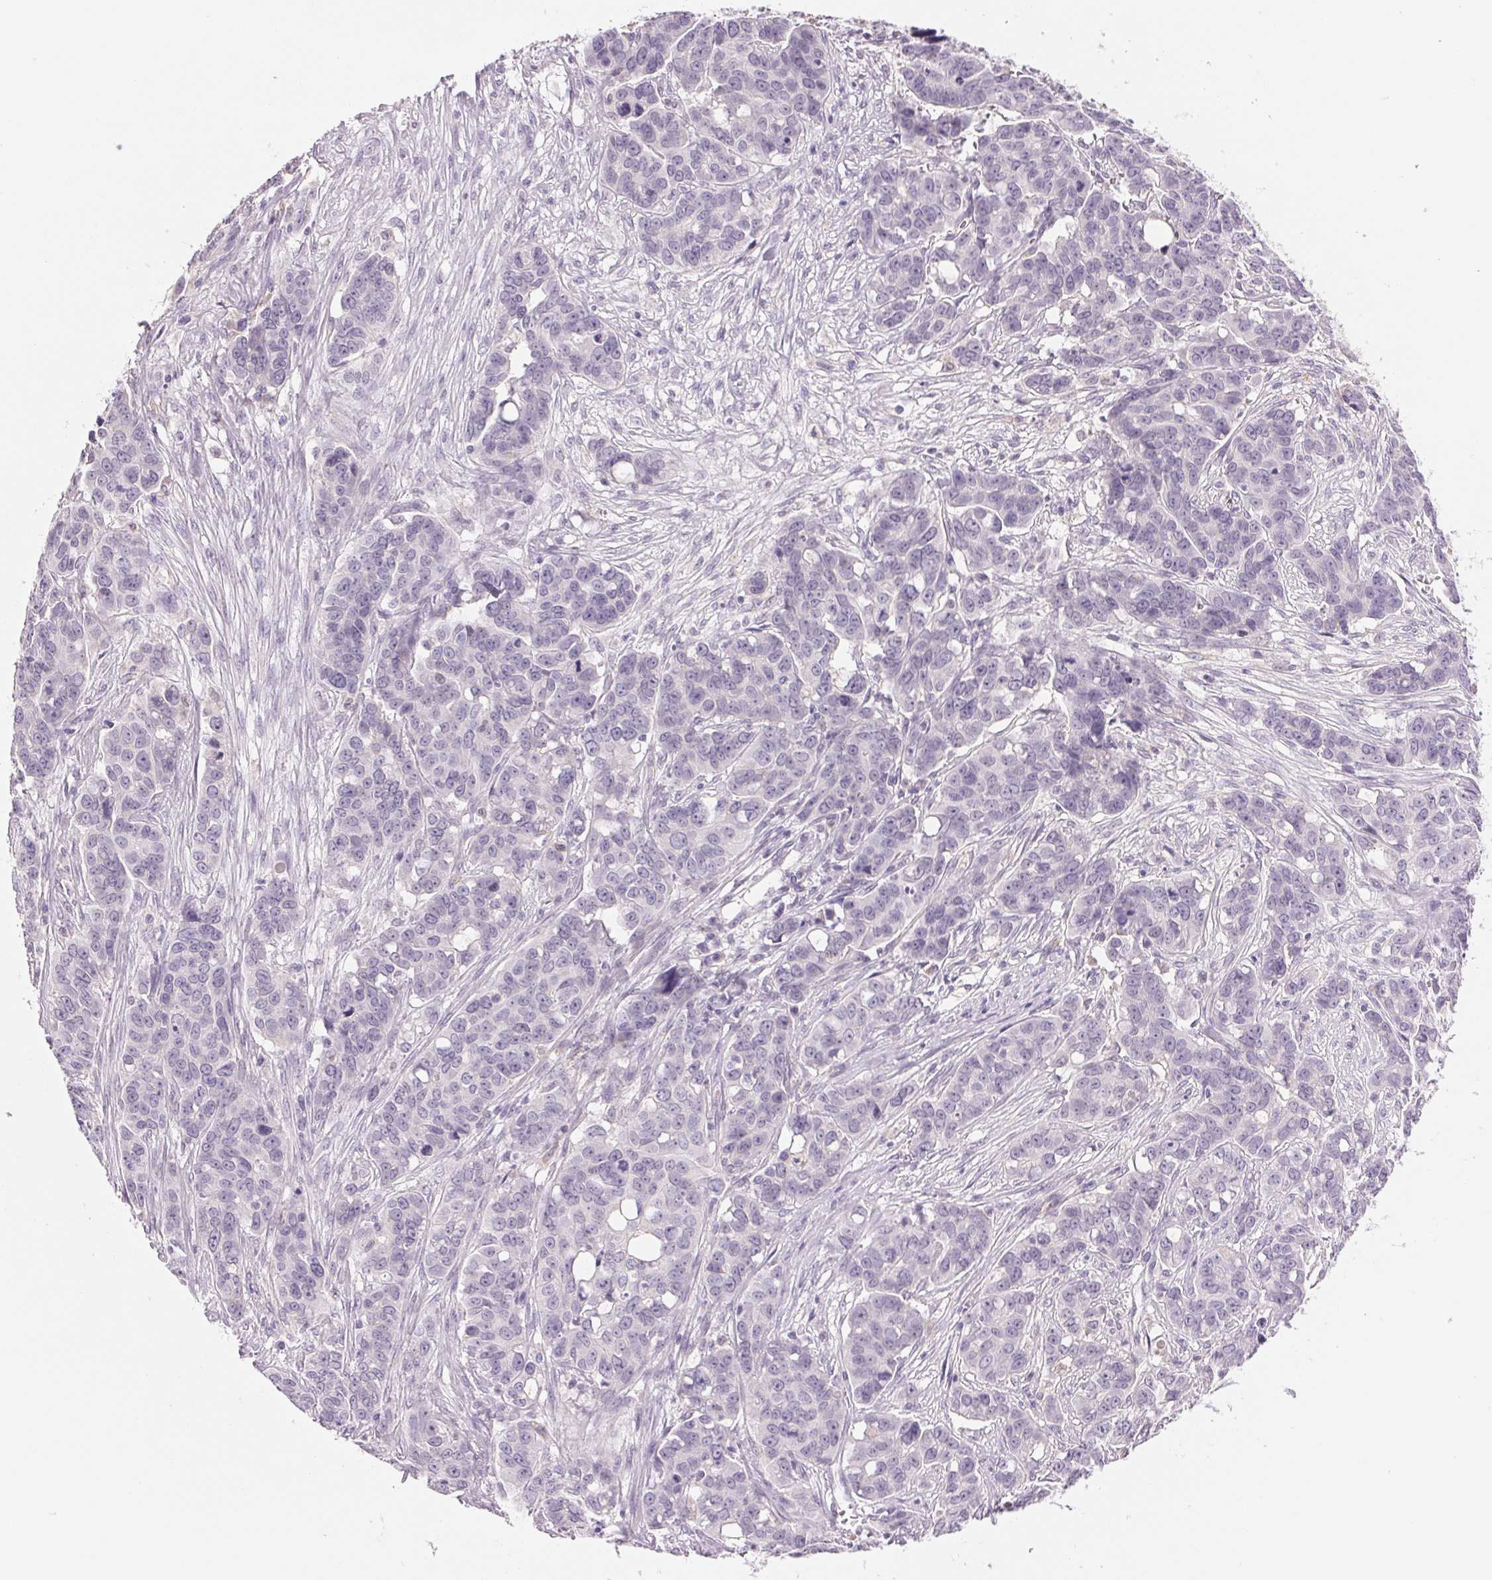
{"staining": {"intensity": "negative", "quantity": "none", "location": "none"}, "tissue": "ovarian cancer", "cell_type": "Tumor cells", "image_type": "cancer", "snomed": [{"axis": "morphology", "description": "Carcinoma, endometroid"}, {"axis": "topography", "description": "Ovary"}], "caption": "DAB (3,3'-diaminobenzidine) immunohistochemical staining of ovarian cancer (endometroid carcinoma) demonstrates no significant positivity in tumor cells.", "gene": "CYP11B1", "patient": {"sex": "female", "age": 78}}